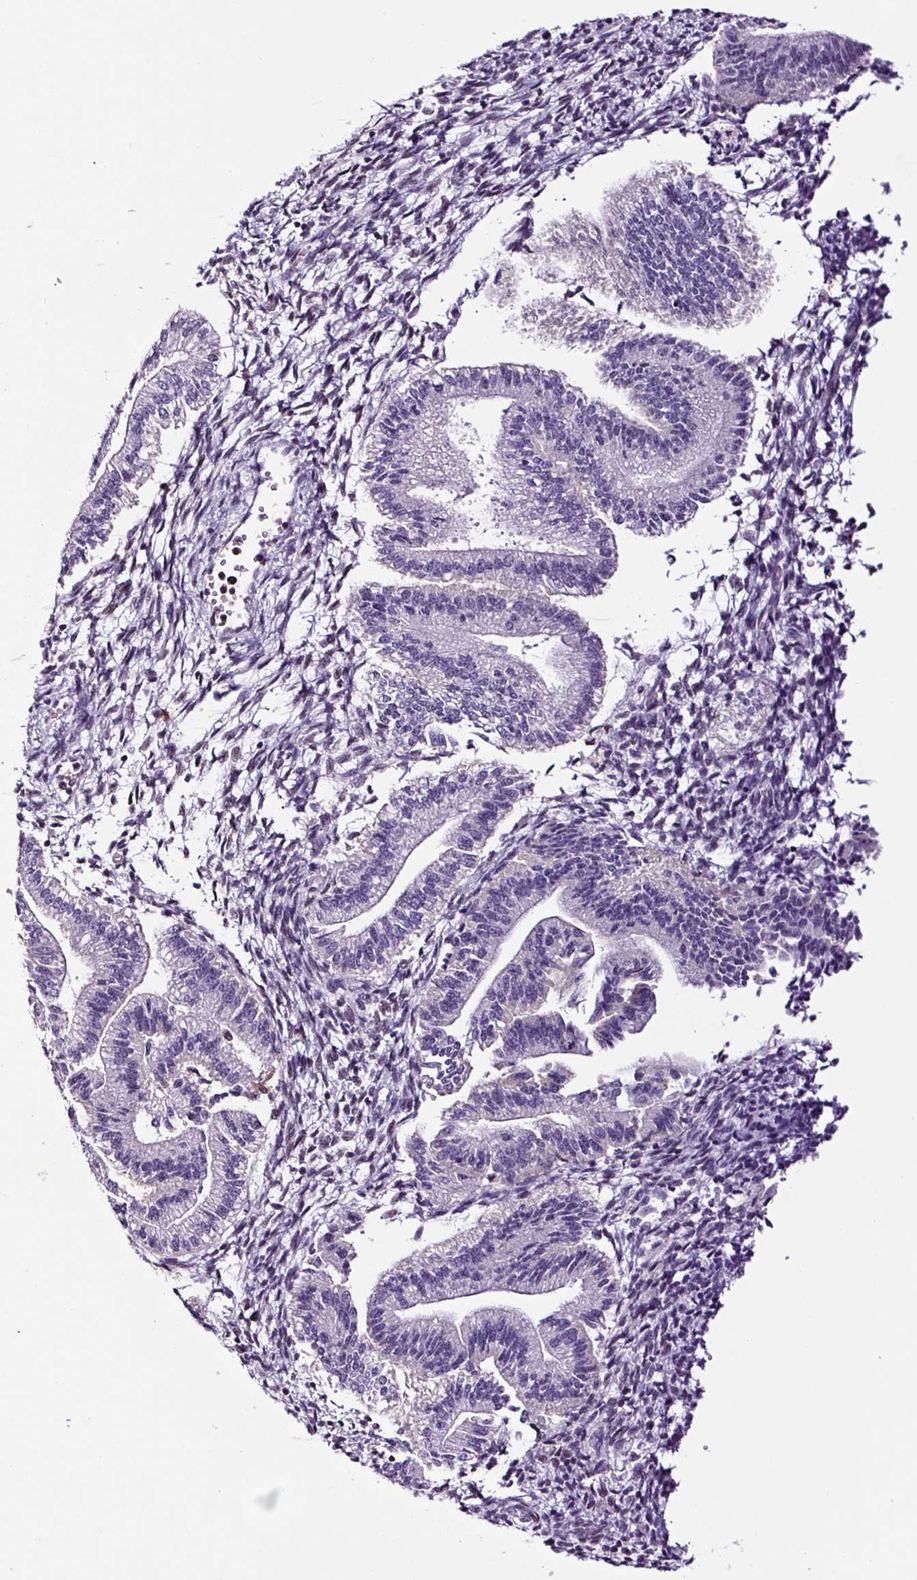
{"staining": {"intensity": "negative", "quantity": "none", "location": "none"}, "tissue": "endometrium", "cell_type": "Cells in endometrial stroma", "image_type": "normal", "snomed": [{"axis": "morphology", "description": "Normal tissue, NOS"}, {"axis": "topography", "description": "Endometrium"}], "caption": "Protein analysis of benign endometrium exhibits no significant expression in cells in endometrial stroma. (DAB (3,3'-diaminobenzidine) immunohistochemistry (IHC) with hematoxylin counter stain).", "gene": "TAFA3", "patient": {"sex": "female", "age": 25}}